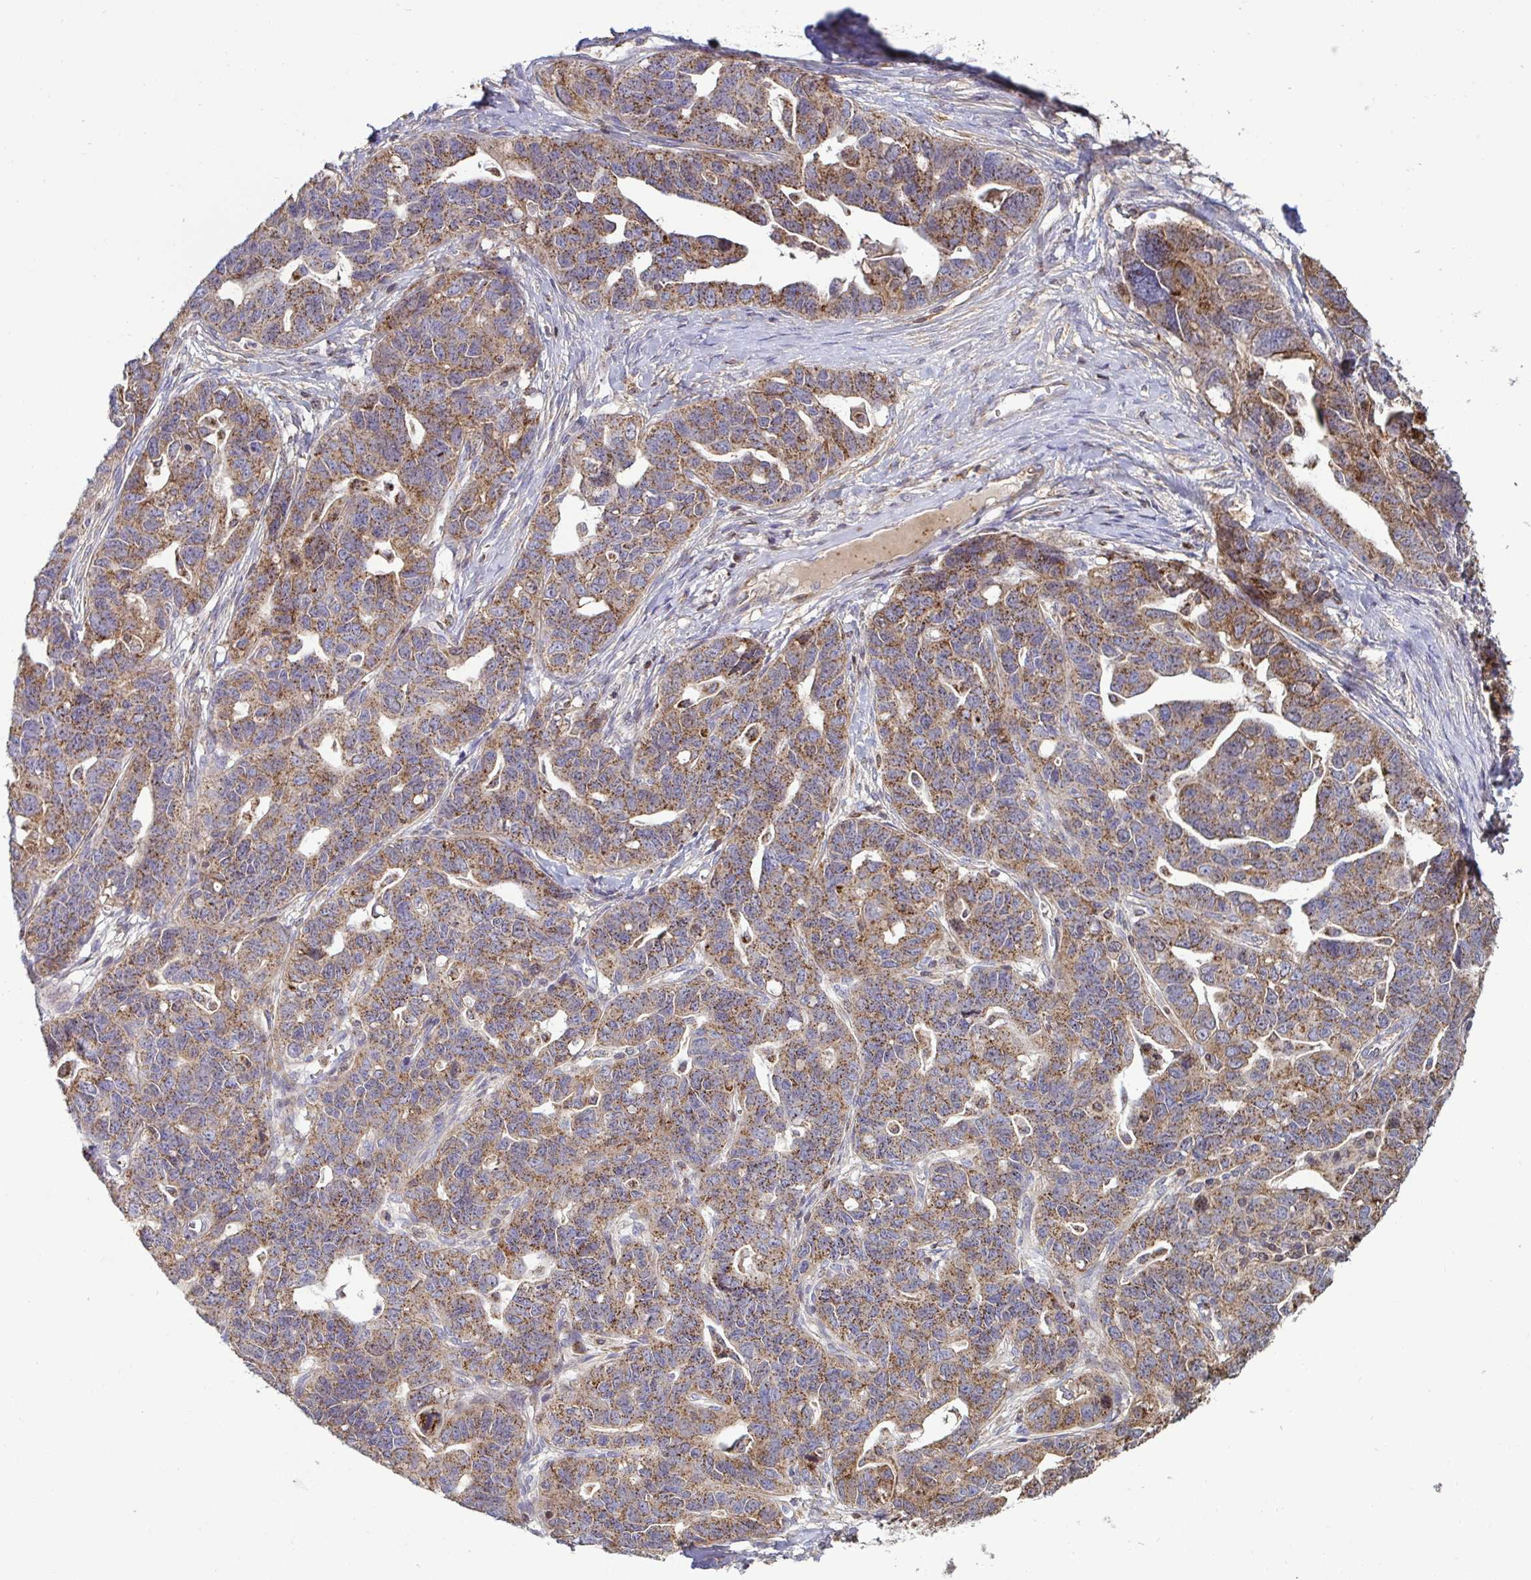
{"staining": {"intensity": "moderate", "quantity": ">75%", "location": "cytoplasmic/membranous"}, "tissue": "ovarian cancer", "cell_type": "Tumor cells", "image_type": "cancer", "snomed": [{"axis": "morphology", "description": "Cystadenocarcinoma, serous, NOS"}, {"axis": "topography", "description": "Ovary"}], "caption": "Immunohistochemical staining of human serous cystadenocarcinoma (ovarian) shows medium levels of moderate cytoplasmic/membranous protein staining in about >75% of tumor cells.", "gene": "SPRY1", "patient": {"sex": "female", "age": 69}}